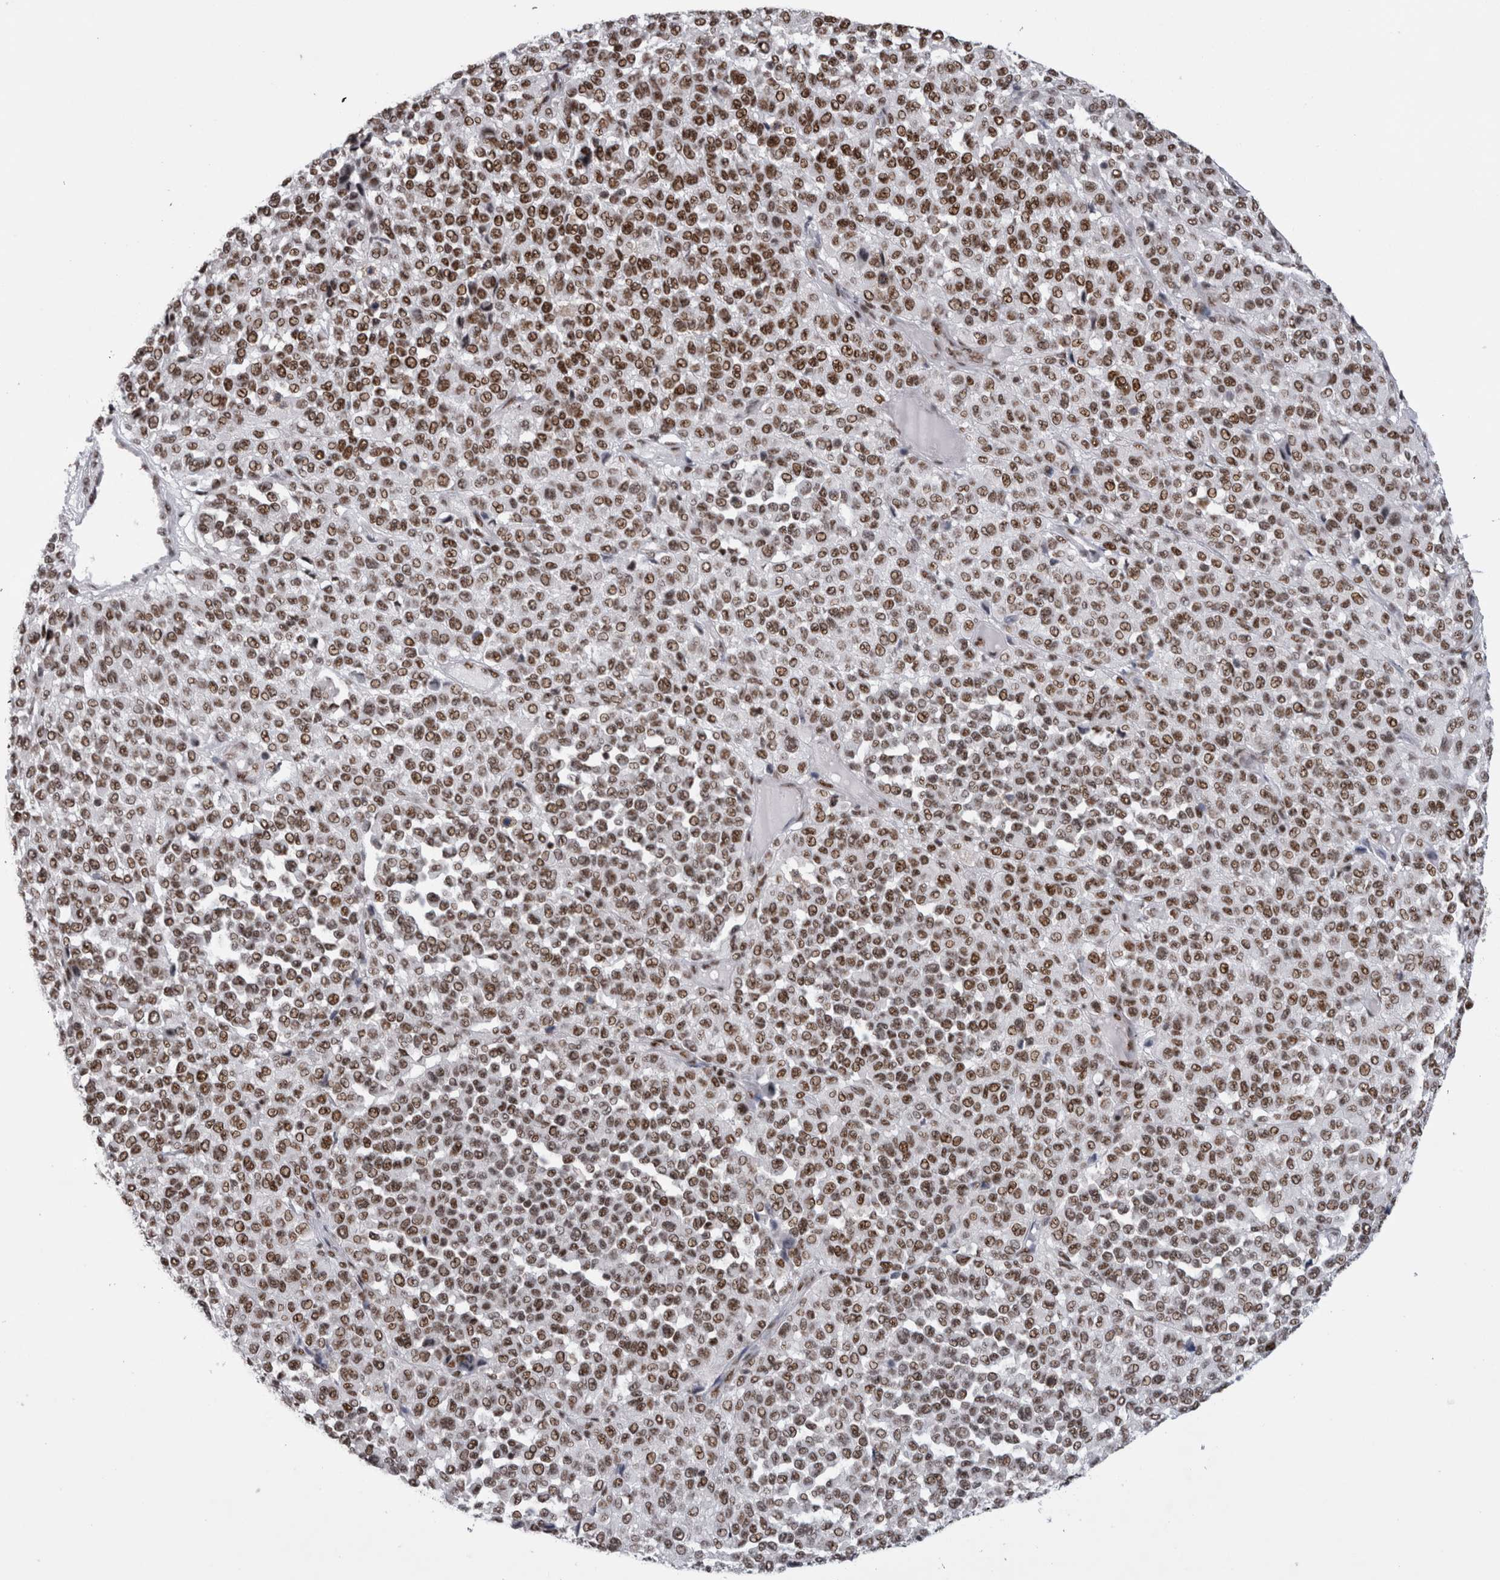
{"staining": {"intensity": "moderate", "quantity": ">75%", "location": "nuclear"}, "tissue": "melanoma", "cell_type": "Tumor cells", "image_type": "cancer", "snomed": [{"axis": "morphology", "description": "Malignant melanoma, Metastatic site"}, {"axis": "topography", "description": "Pancreas"}], "caption": "The photomicrograph shows a brown stain indicating the presence of a protein in the nuclear of tumor cells in melanoma.", "gene": "CDK11A", "patient": {"sex": "female", "age": 30}}